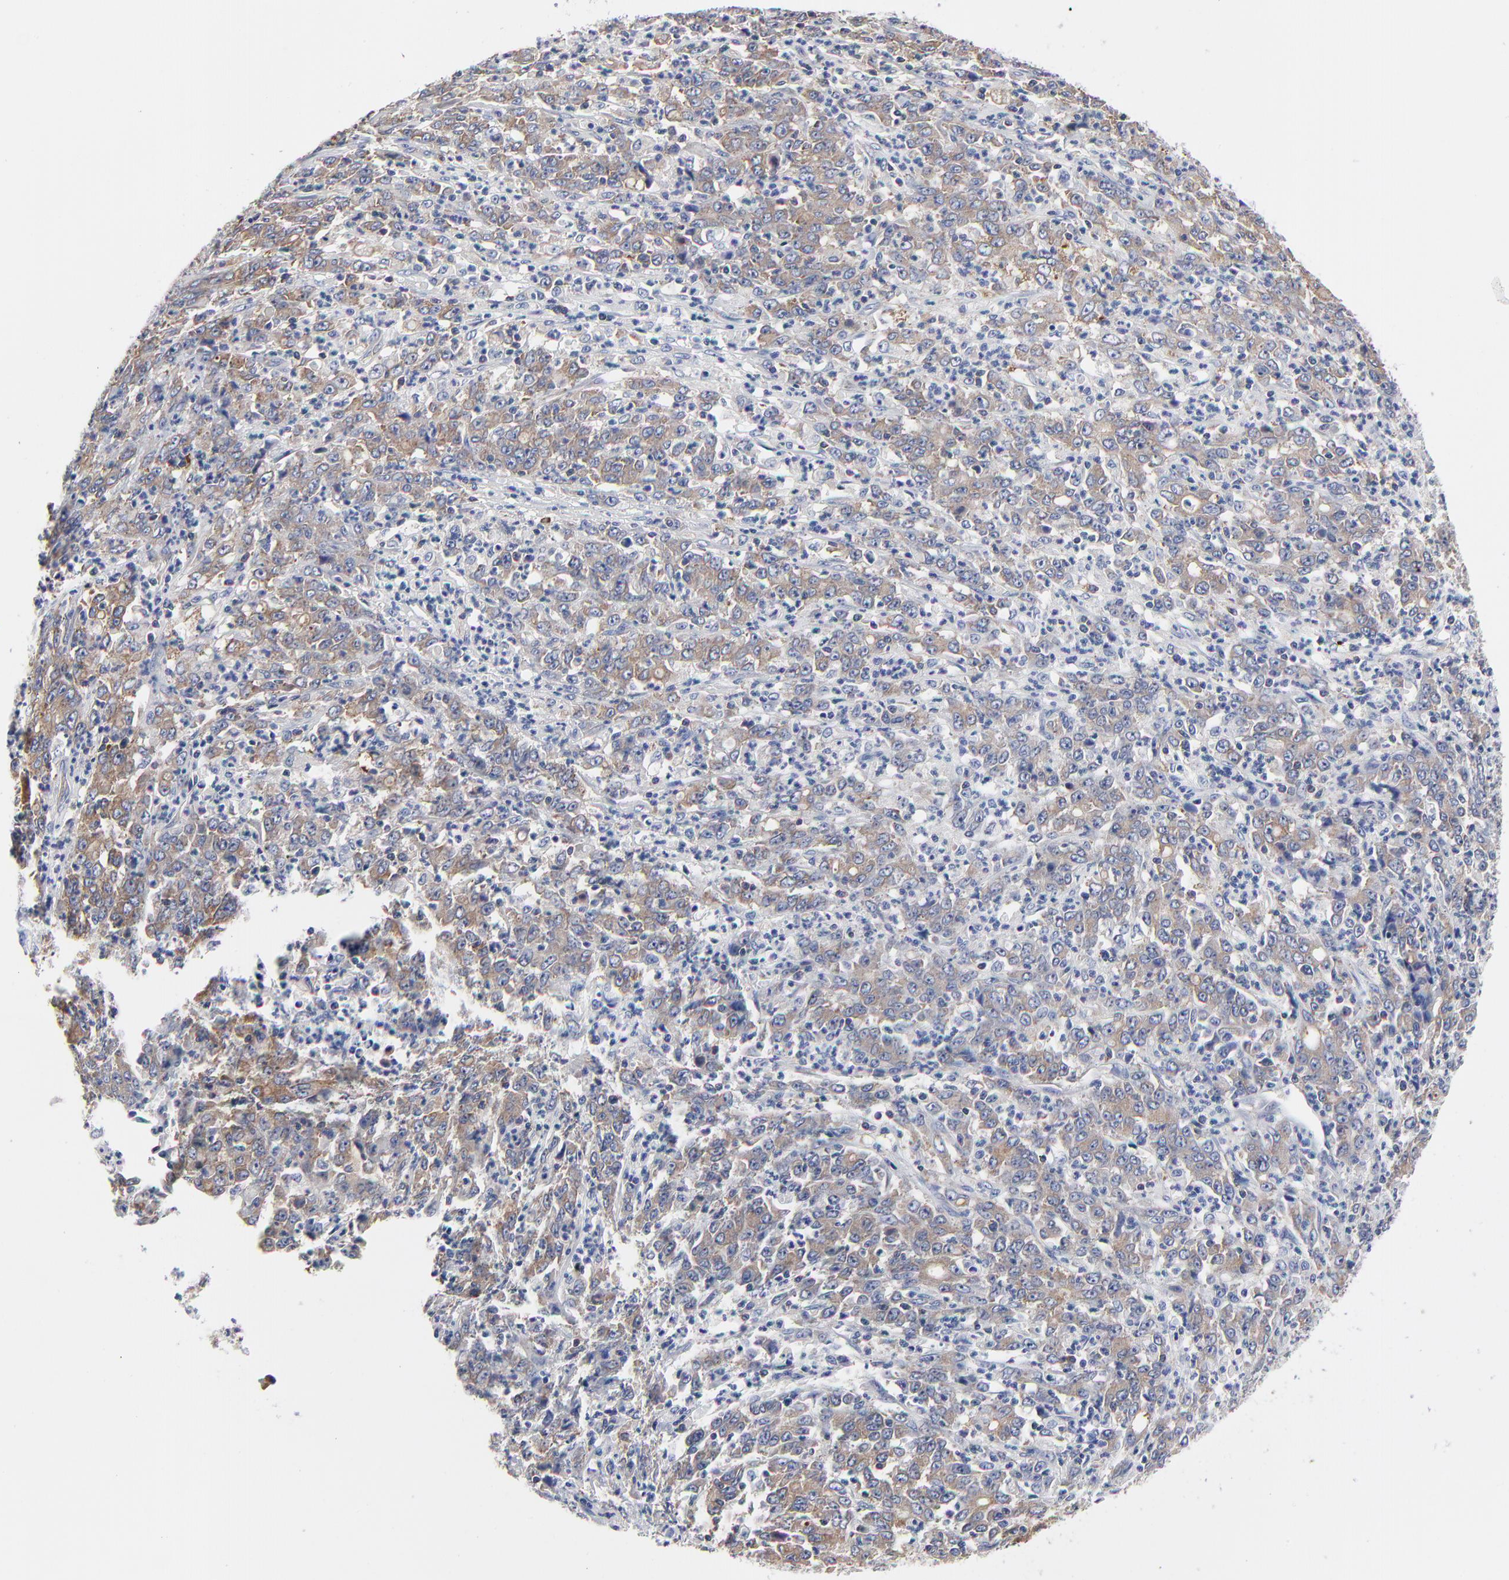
{"staining": {"intensity": "weak", "quantity": ">75%", "location": "cytoplasmic/membranous"}, "tissue": "stomach cancer", "cell_type": "Tumor cells", "image_type": "cancer", "snomed": [{"axis": "morphology", "description": "Adenocarcinoma, NOS"}, {"axis": "topography", "description": "Stomach, lower"}], "caption": "Immunohistochemistry staining of stomach cancer (adenocarcinoma), which demonstrates low levels of weak cytoplasmic/membranous positivity in about >75% of tumor cells indicating weak cytoplasmic/membranous protein staining. The staining was performed using DAB (brown) for protein detection and nuclei were counterstained in hematoxylin (blue).", "gene": "CD2AP", "patient": {"sex": "female", "age": 71}}